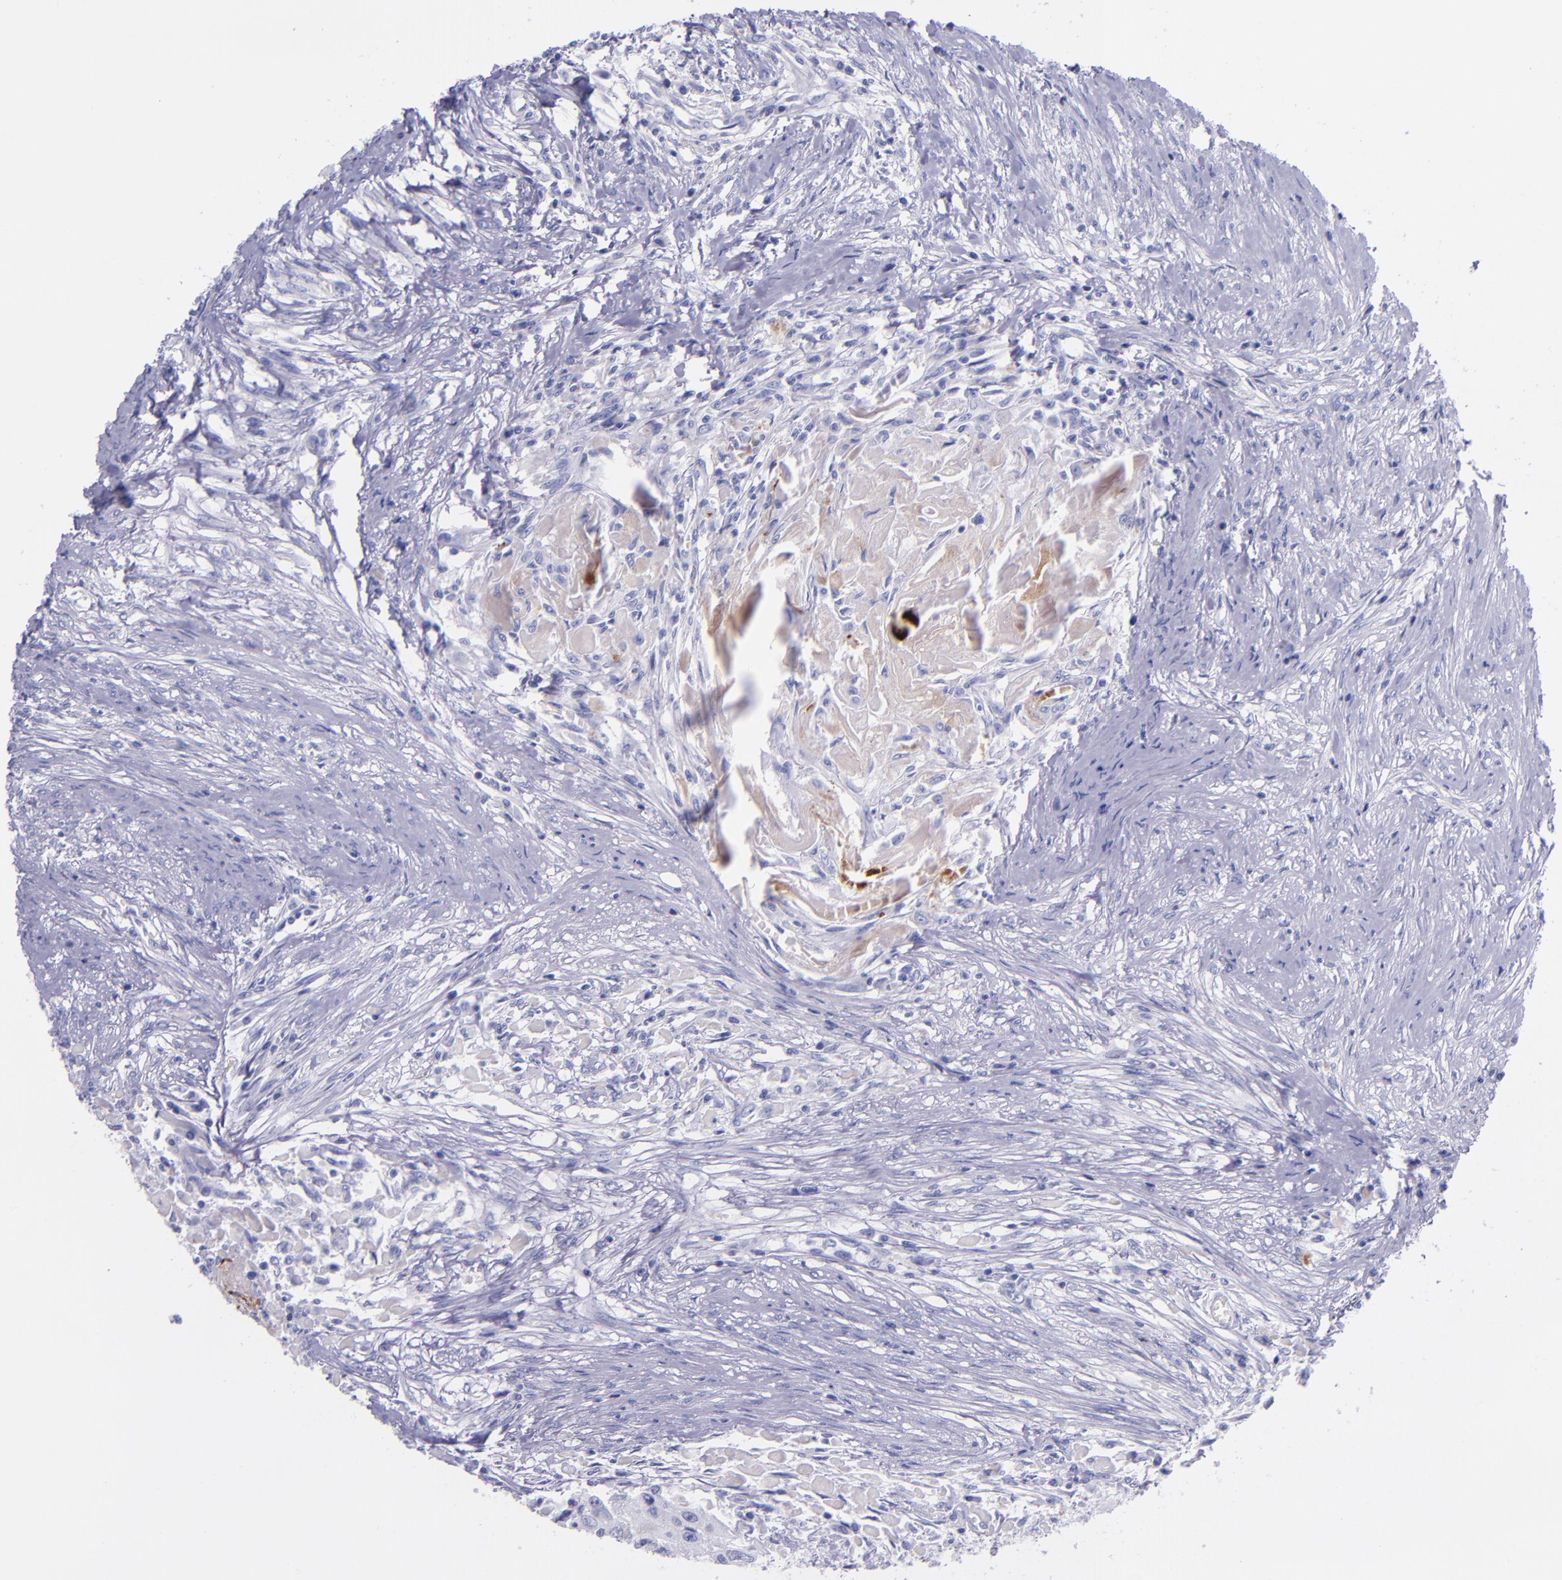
{"staining": {"intensity": "weak", "quantity": "<25%", "location": "cytoplasmic/membranous"}, "tissue": "head and neck cancer", "cell_type": "Tumor cells", "image_type": "cancer", "snomed": [{"axis": "morphology", "description": "Squamous cell carcinoma, NOS"}, {"axis": "topography", "description": "Head-Neck"}], "caption": "The histopathology image demonstrates no staining of tumor cells in head and neck squamous cell carcinoma.", "gene": "SLPI", "patient": {"sex": "male", "age": 64}}